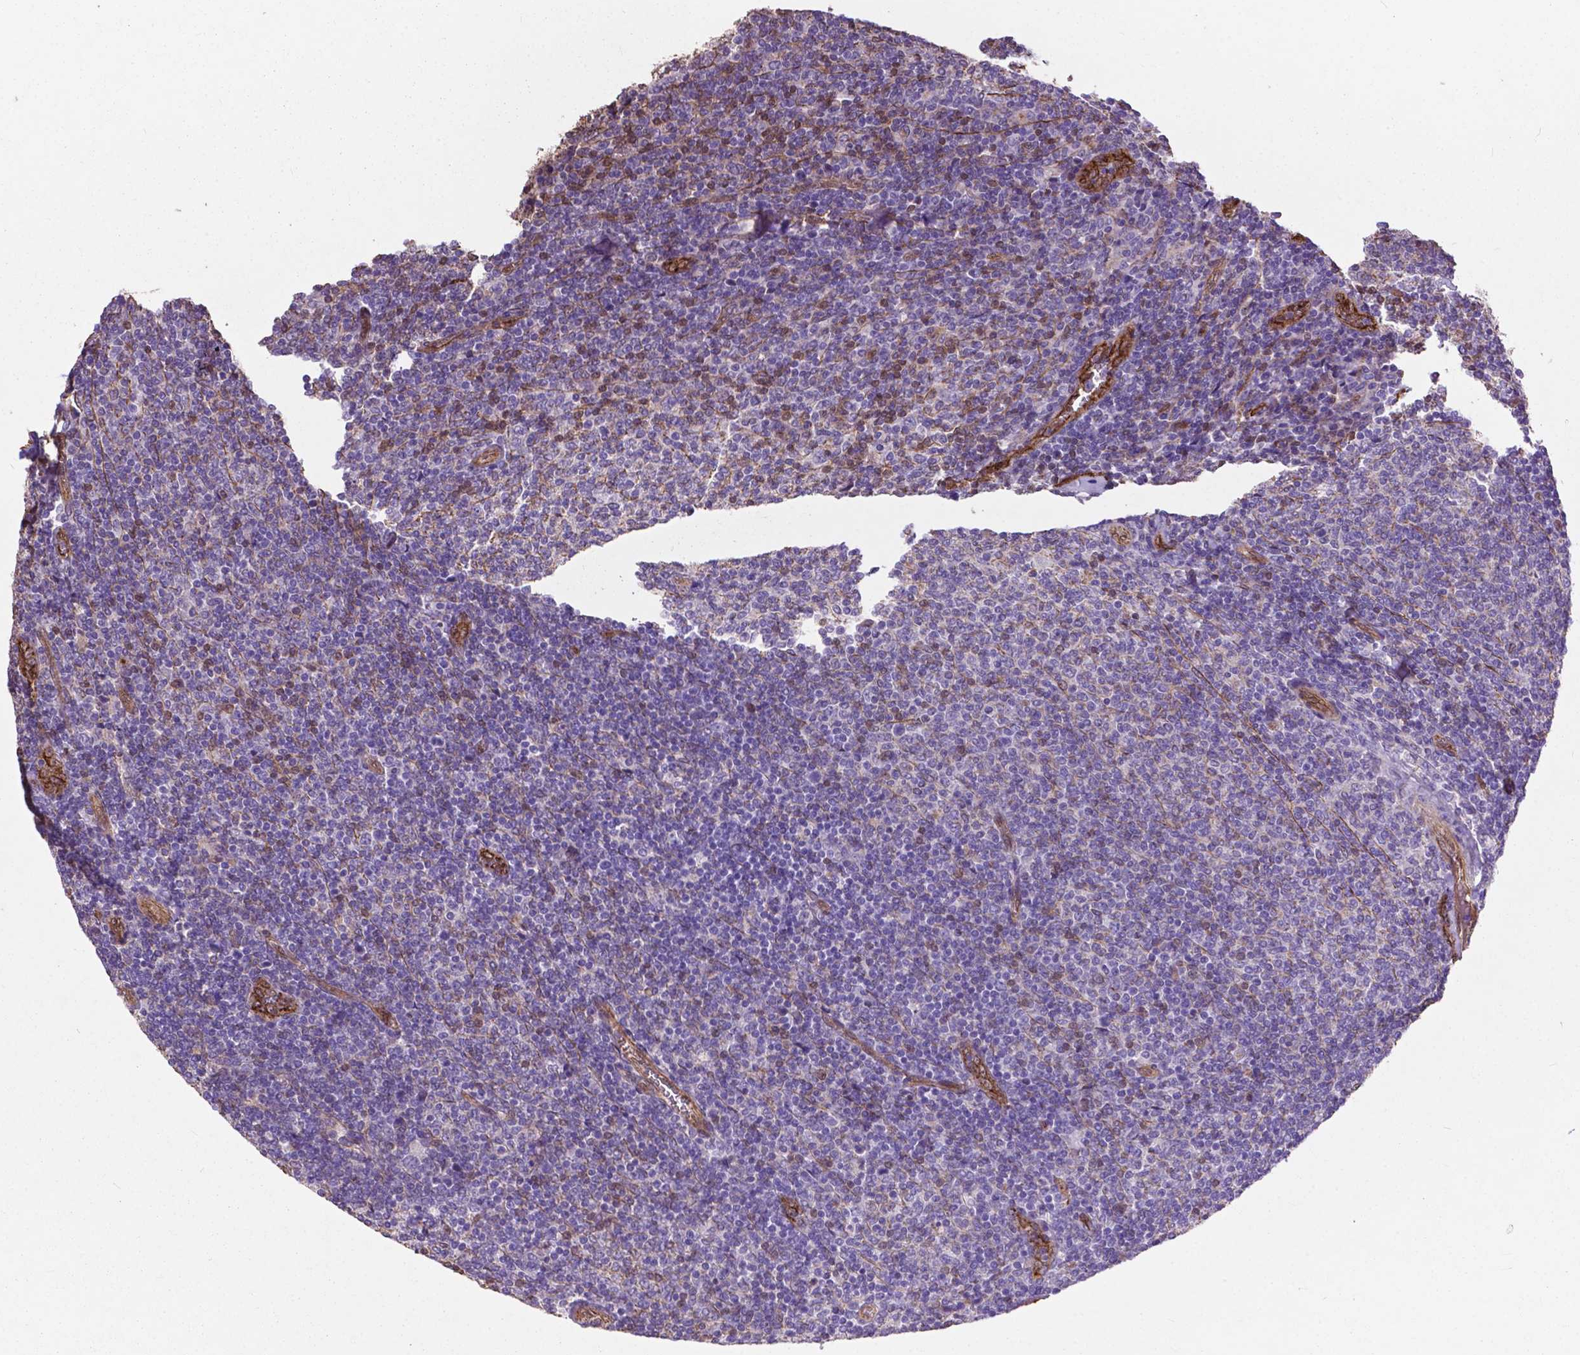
{"staining": {"intensity": "negative", "quantity": "none", "location": "none"}, "tissue": "lymphoma", "cell_type": "Tumor cells", "image_type": "cancer", "snomed": [{"axis": "morphology", "description": "Malignant lymphoma, non-Hodgkin's type, Low grade"}, {"axis": "topography", "description": "Lymph node"}], "caption": "Tumor cells show no significant protein positivity in malignant lymphoma, non-Hodgkin's type (low-grade).", "gene": "PDLIM1", "patient": {"sex": "male", "age": 52}}